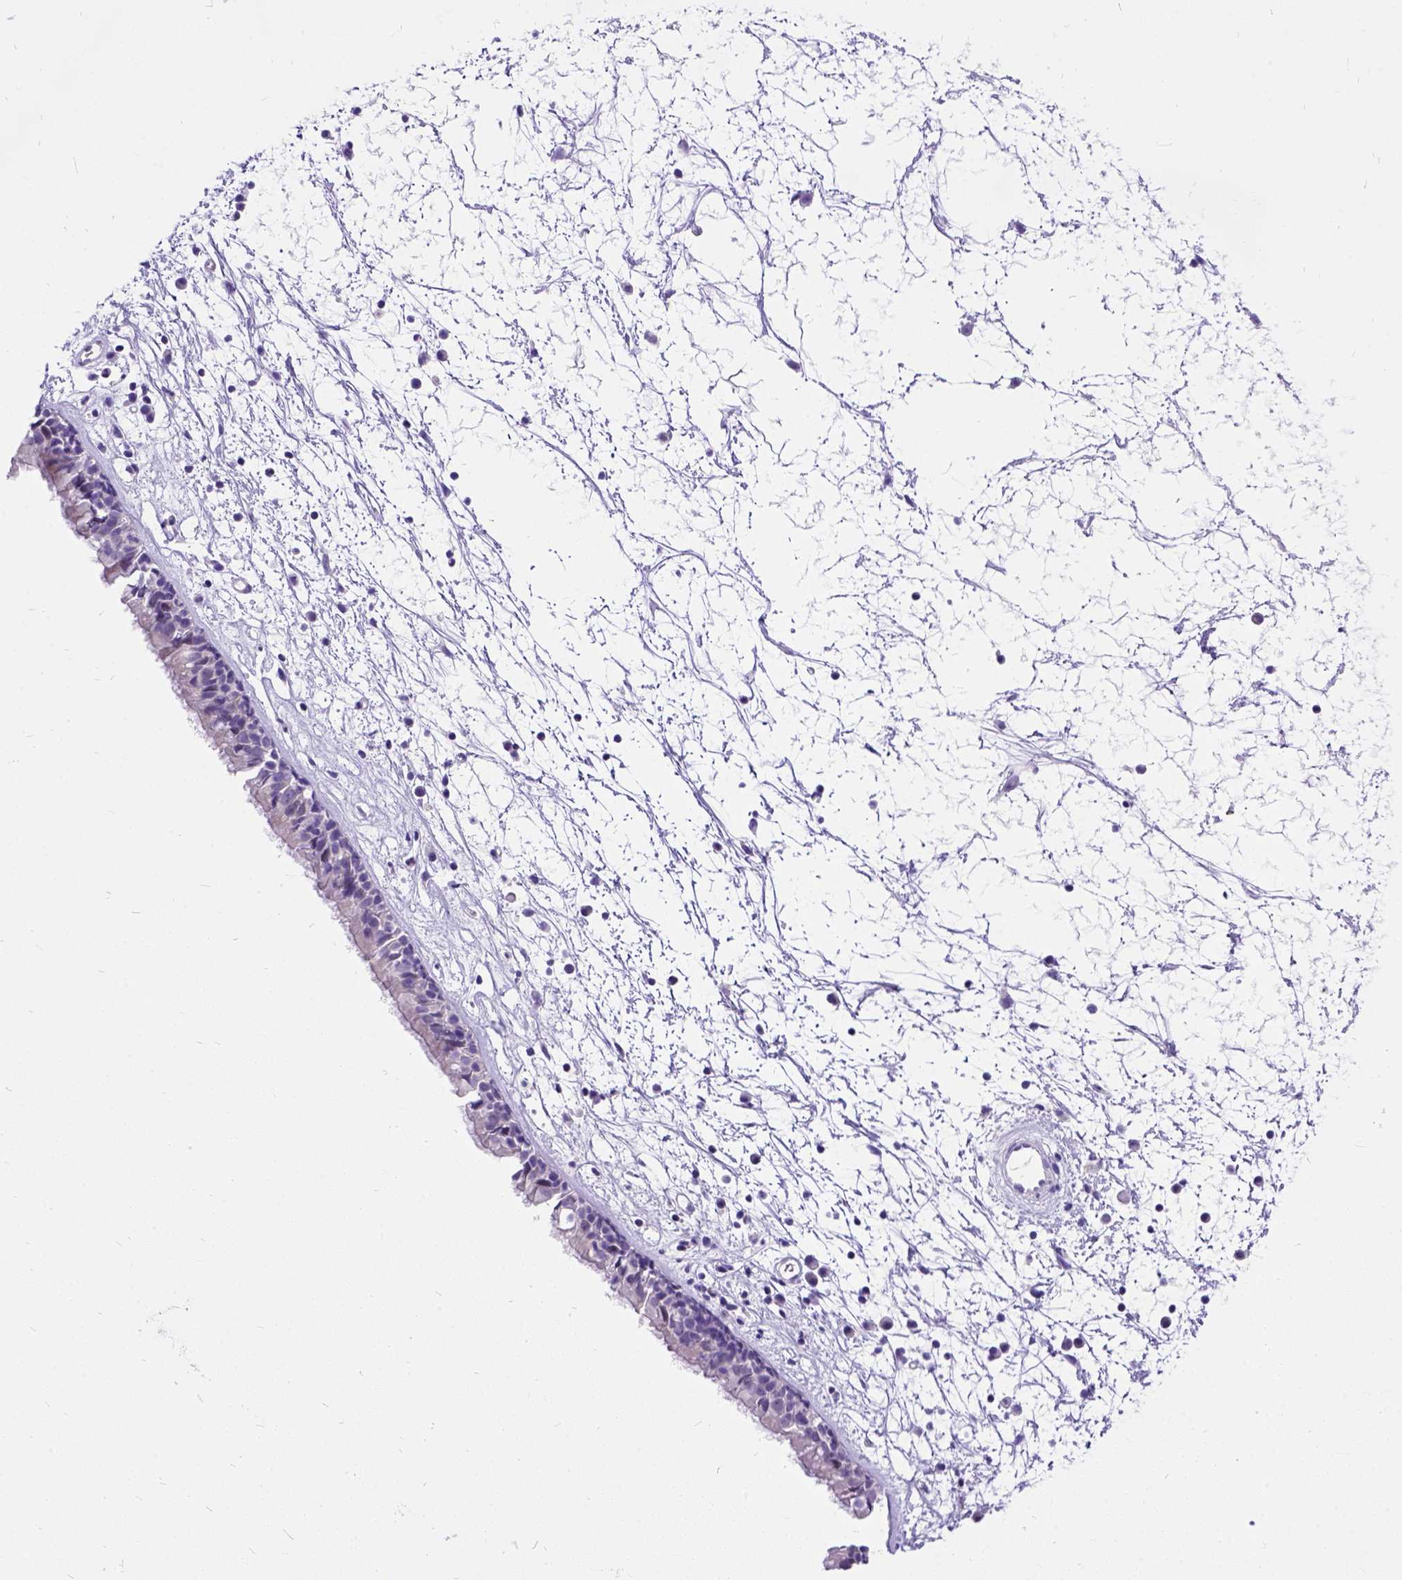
{"staining": {"intensity": "negative", "quantity": "none", "location": "none"}, "tissue": "nasopharynx", "cell_type": "Respiratory epithelial cells", "image_type": "normal", "snomed": [{"axis": "morphology", "description": "Normal tissue, NOS"}, {"axis": "topography", "description": "Nasopharynx"}], "caption": "Human nasopharynx stained for a protein using immunohistochemistry (IHC) shows no positivity in respiratory epithelial cells.", "gene": "ENSG00000254979", "patient": {"sex": "male", "age": 24}}